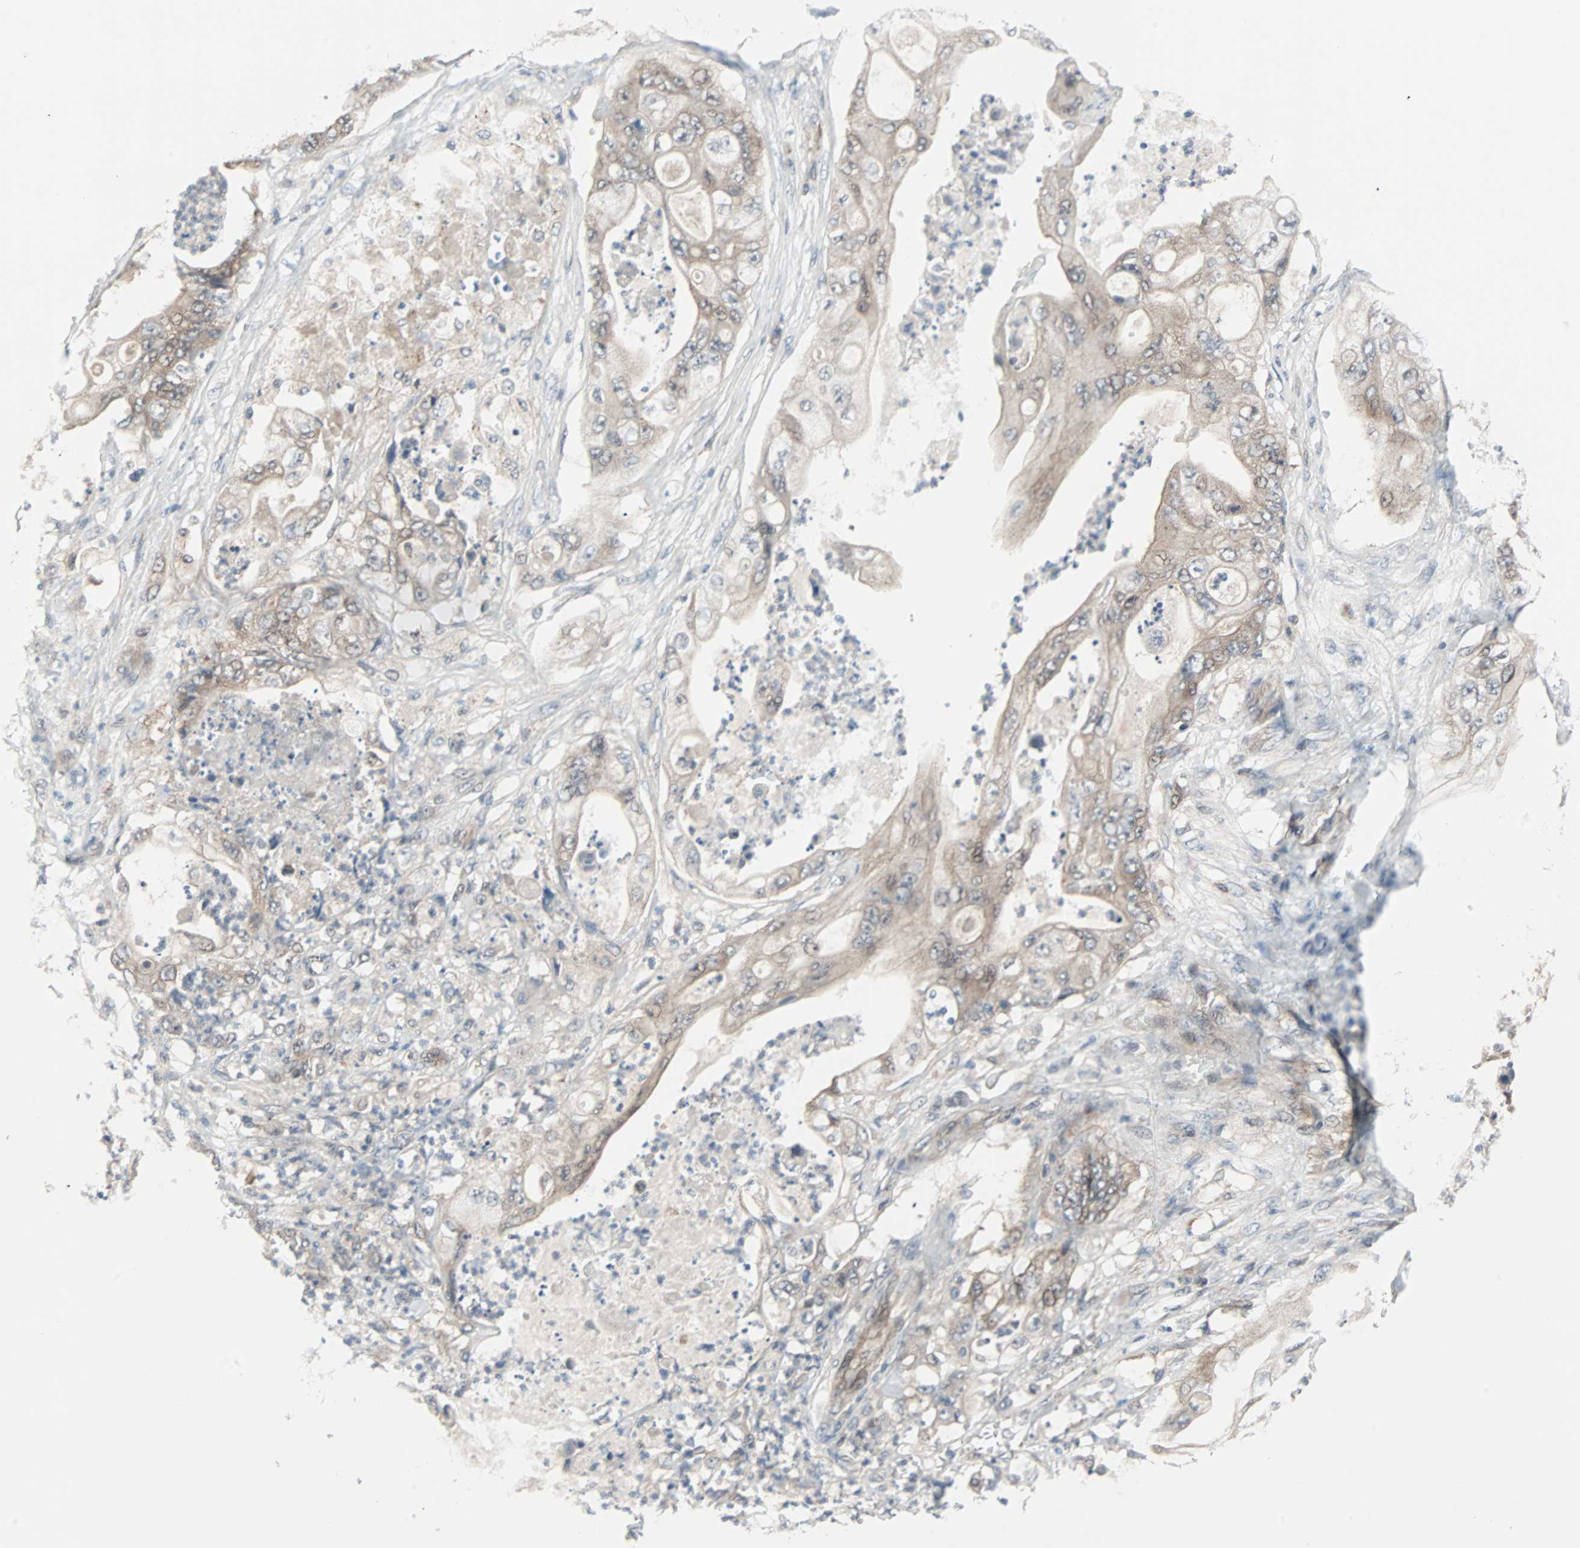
{"staining": {"intensity": "moderate", "quantity": ">75%", "location": "cytoplasmic/membranous"}, "tissue": "stomach cancer", "cell_type": "Tumor cells", "image_type": "cancer", "snomed": [{"axis": "morphology", "description": "Adenocarcinoma, NOS"}, {"axis": "topography", "description": "Stomach"}], "caption": "Immunohistochemical staining of stomach adenocarcinoma shows moderate cytoplasmic/membranous protein expression in approximately >75% of tumor cells.", "gene": "CASP3", "patient": {"sex": "female", "age": 73}}